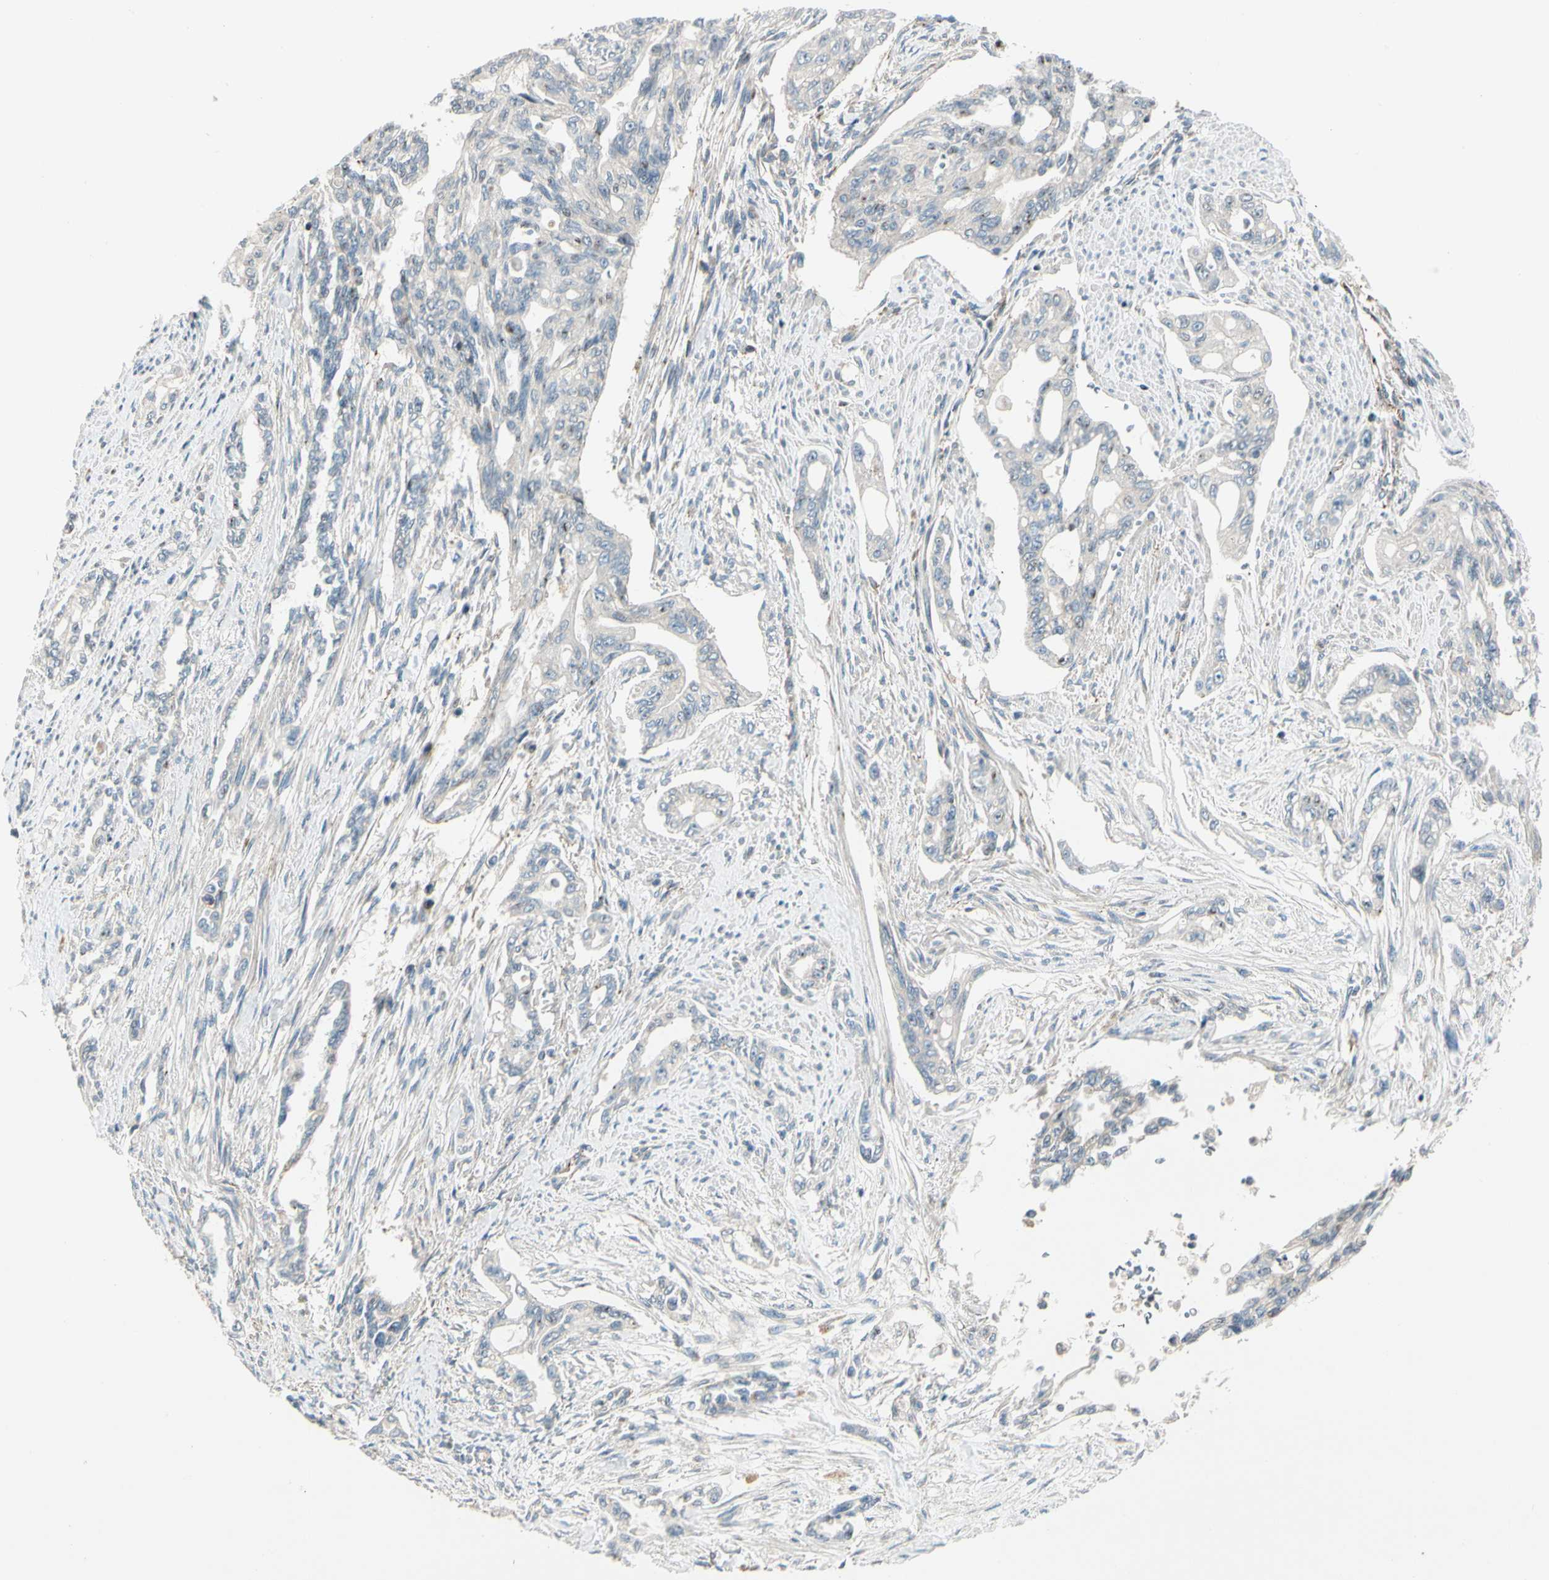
{"staining": {"intensity": "negative", "quantity": "none", "location": "none"}, "tissue": "pancreatic cancer", "cell_type": "Tumor cells", "image_type": "cancer", "snomed": [{"axis": "morphology", "description": "Normal tissue, NOS"}, {"axis": "topography", "description": "Pancreas"}], "caption": "Immunohistochemistry (IHC) image of pancreatic cancer stained for a protein (brown), which demonstrates no staining in tumor cells.", "gene": "CDH6", "patient": {"sex": "male", "age": 42}}